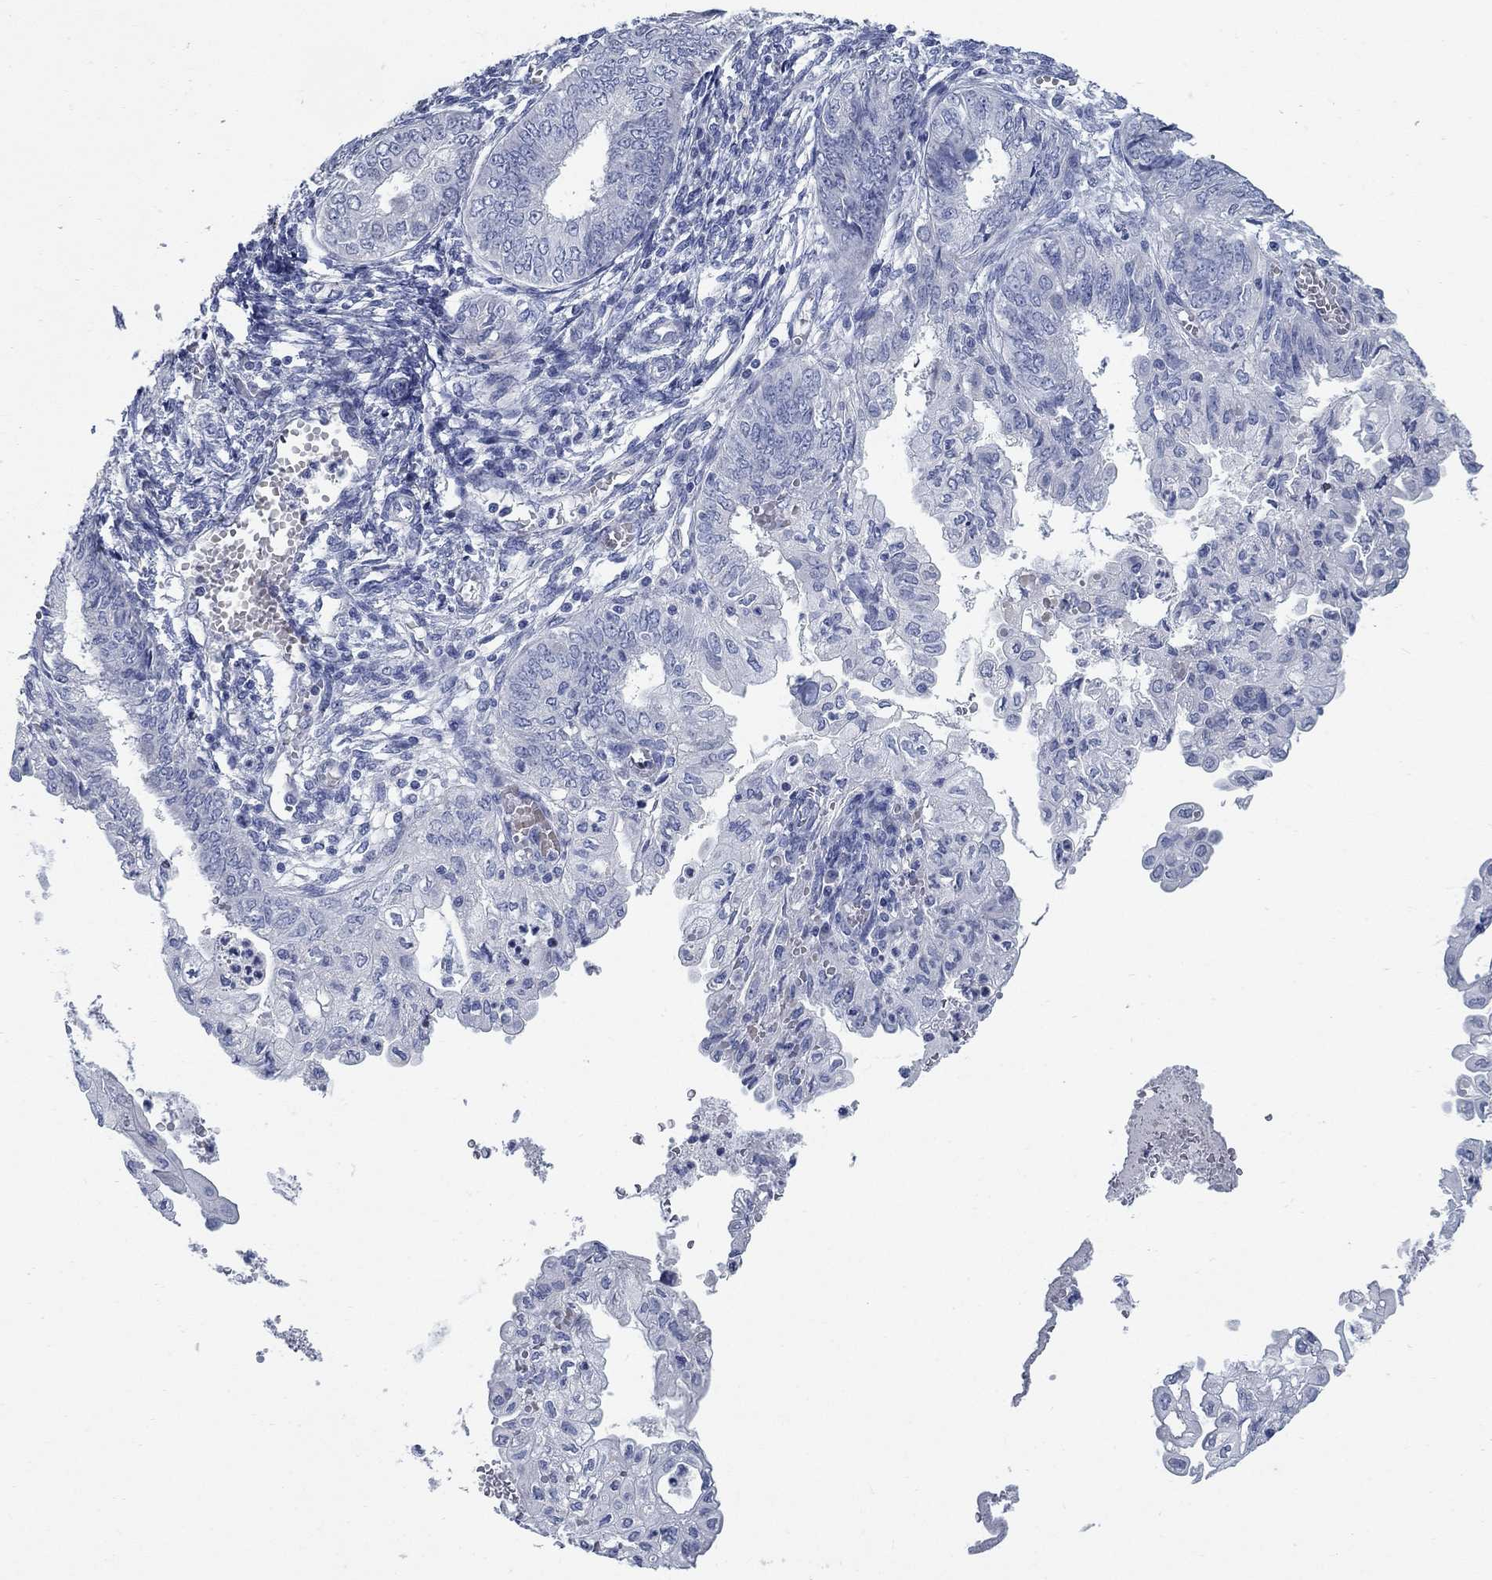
{"staining": {"intensity": "negative", "quantity": "none", "location": "none"}, "tissue": "endometrial cancer", "cell_type": "Tumor cells", "image_type": "cancer", "snomed": [{"axis": "morphology", "description": "Adenocarcinoma, NOS"}, {"axis": "topography", "description": "Endometrium"}], "caption": "Micrograph shows no protein staining in tumor cells of endometrial cancer tissue.", "gene": "DNER", "patient": {"sex": "female", "age": 68}}